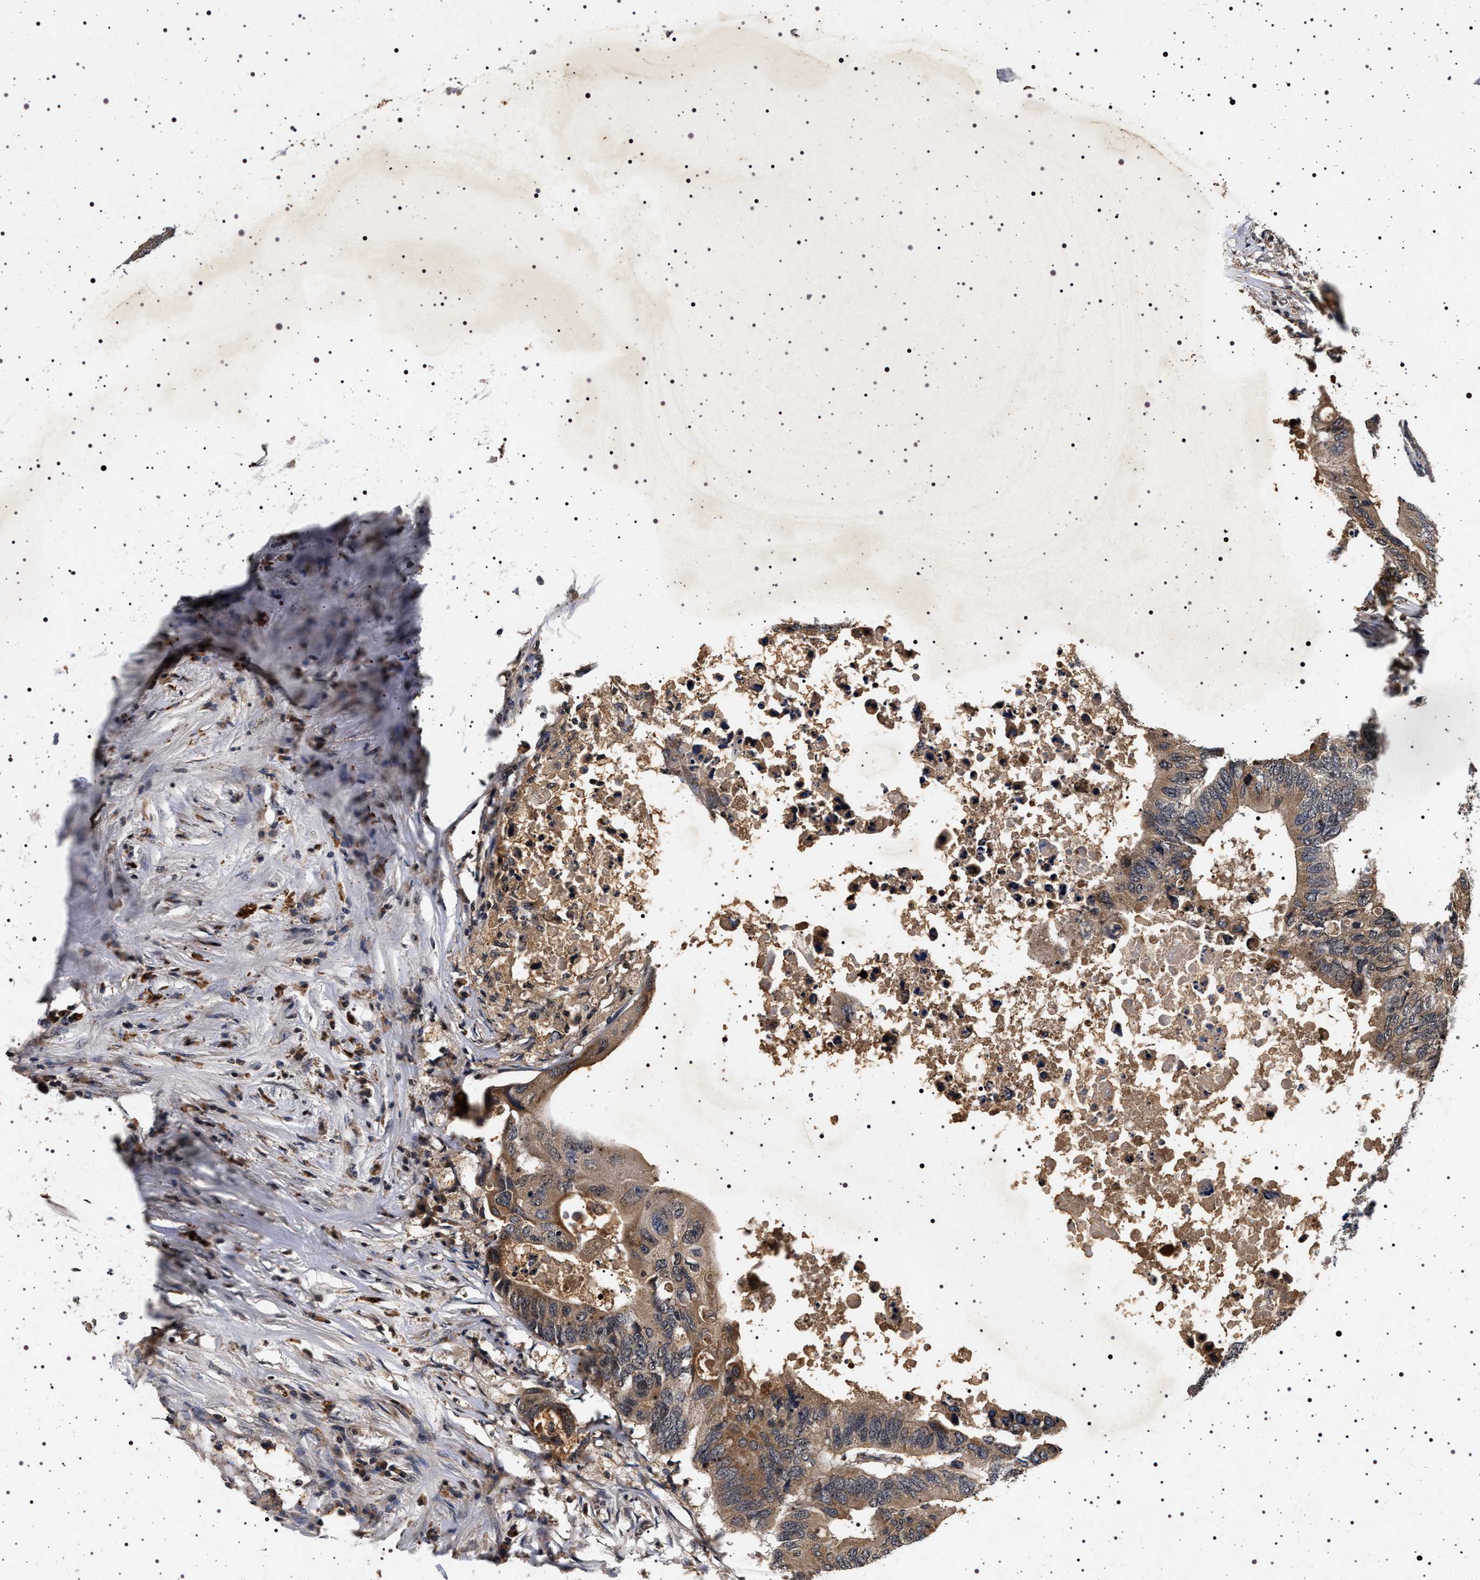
{"staining": {"intensity": "weak", "quantity": ">75%", "location": "cytoplasmic/membranous"}, "tissue": "colorectal cancer", "cell_type": "Tumor cells", "image_type": "cancer", "snomed": [{"axis": "morphology", "description": "Adenocarcinoma, NOS"}, {"axis": "topography", "description": "Colon"}], "caption": "This is a histology image of IHC staining of colorectal cancer, which shows weak expression in the cytoplasmic/membranous of tumor cells.", "gene": "CDKN1B", "patient": {"sex": "male", "age": 71}}